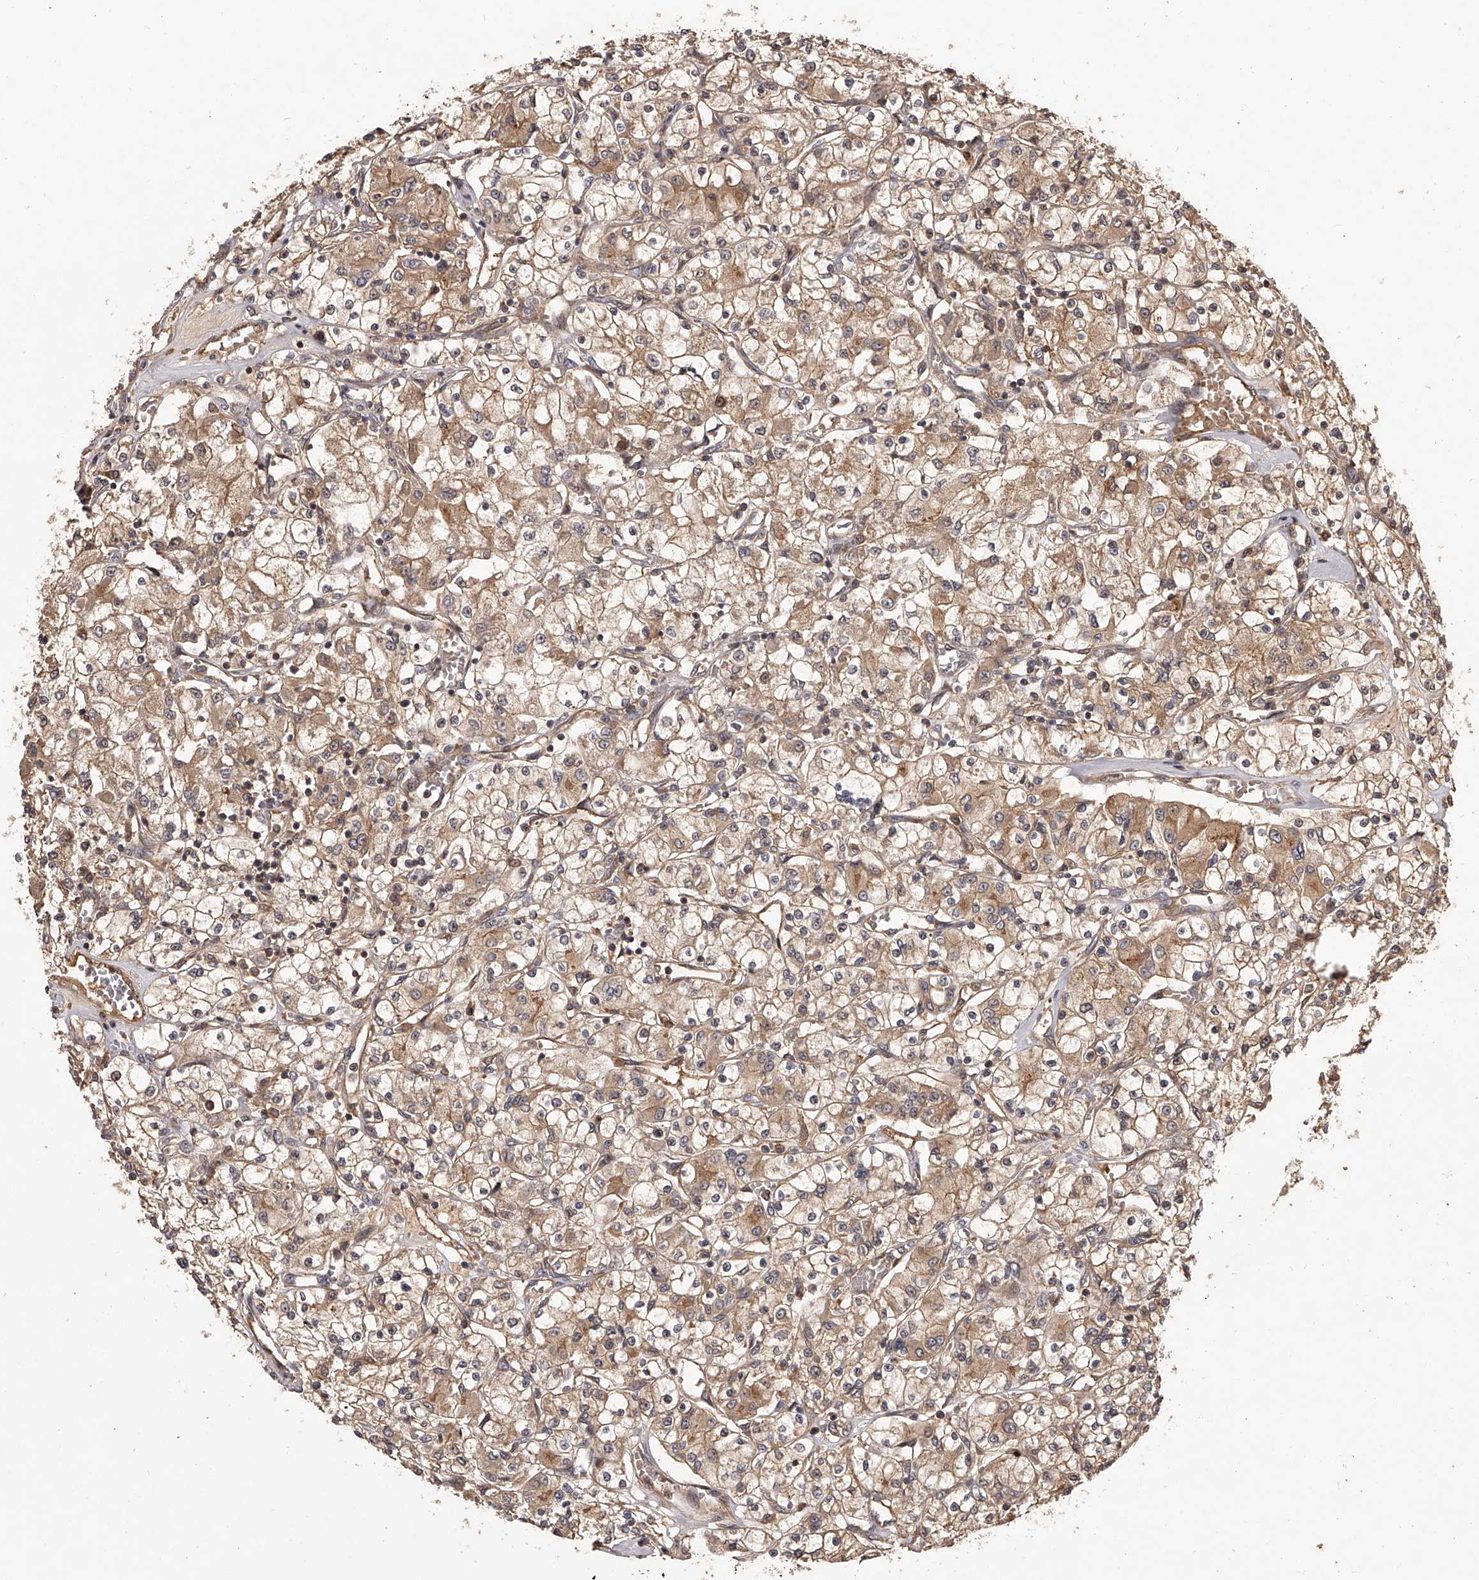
{"staining": {"intensity": "moderate", "quantity": ">75%", "location": "cytoplasmic/membranous"}, "tissue": "renal cancer", "cell_type": "Tumor cells", "image_type": "cancer", "snomed": [{"axis": "morphology", "description": "Adenocarcinoma, NOS"}, {"axis": "topography", "description": "Kidney"}], "caption": "Immunohistochemical staining of renal cancer demonstrates moderate cytoplasmic/membranous protein positivity in approximately >75% of tumor cells.", "gene": "CRYZL1", "patient": {"sex": "female", "age": 59}}